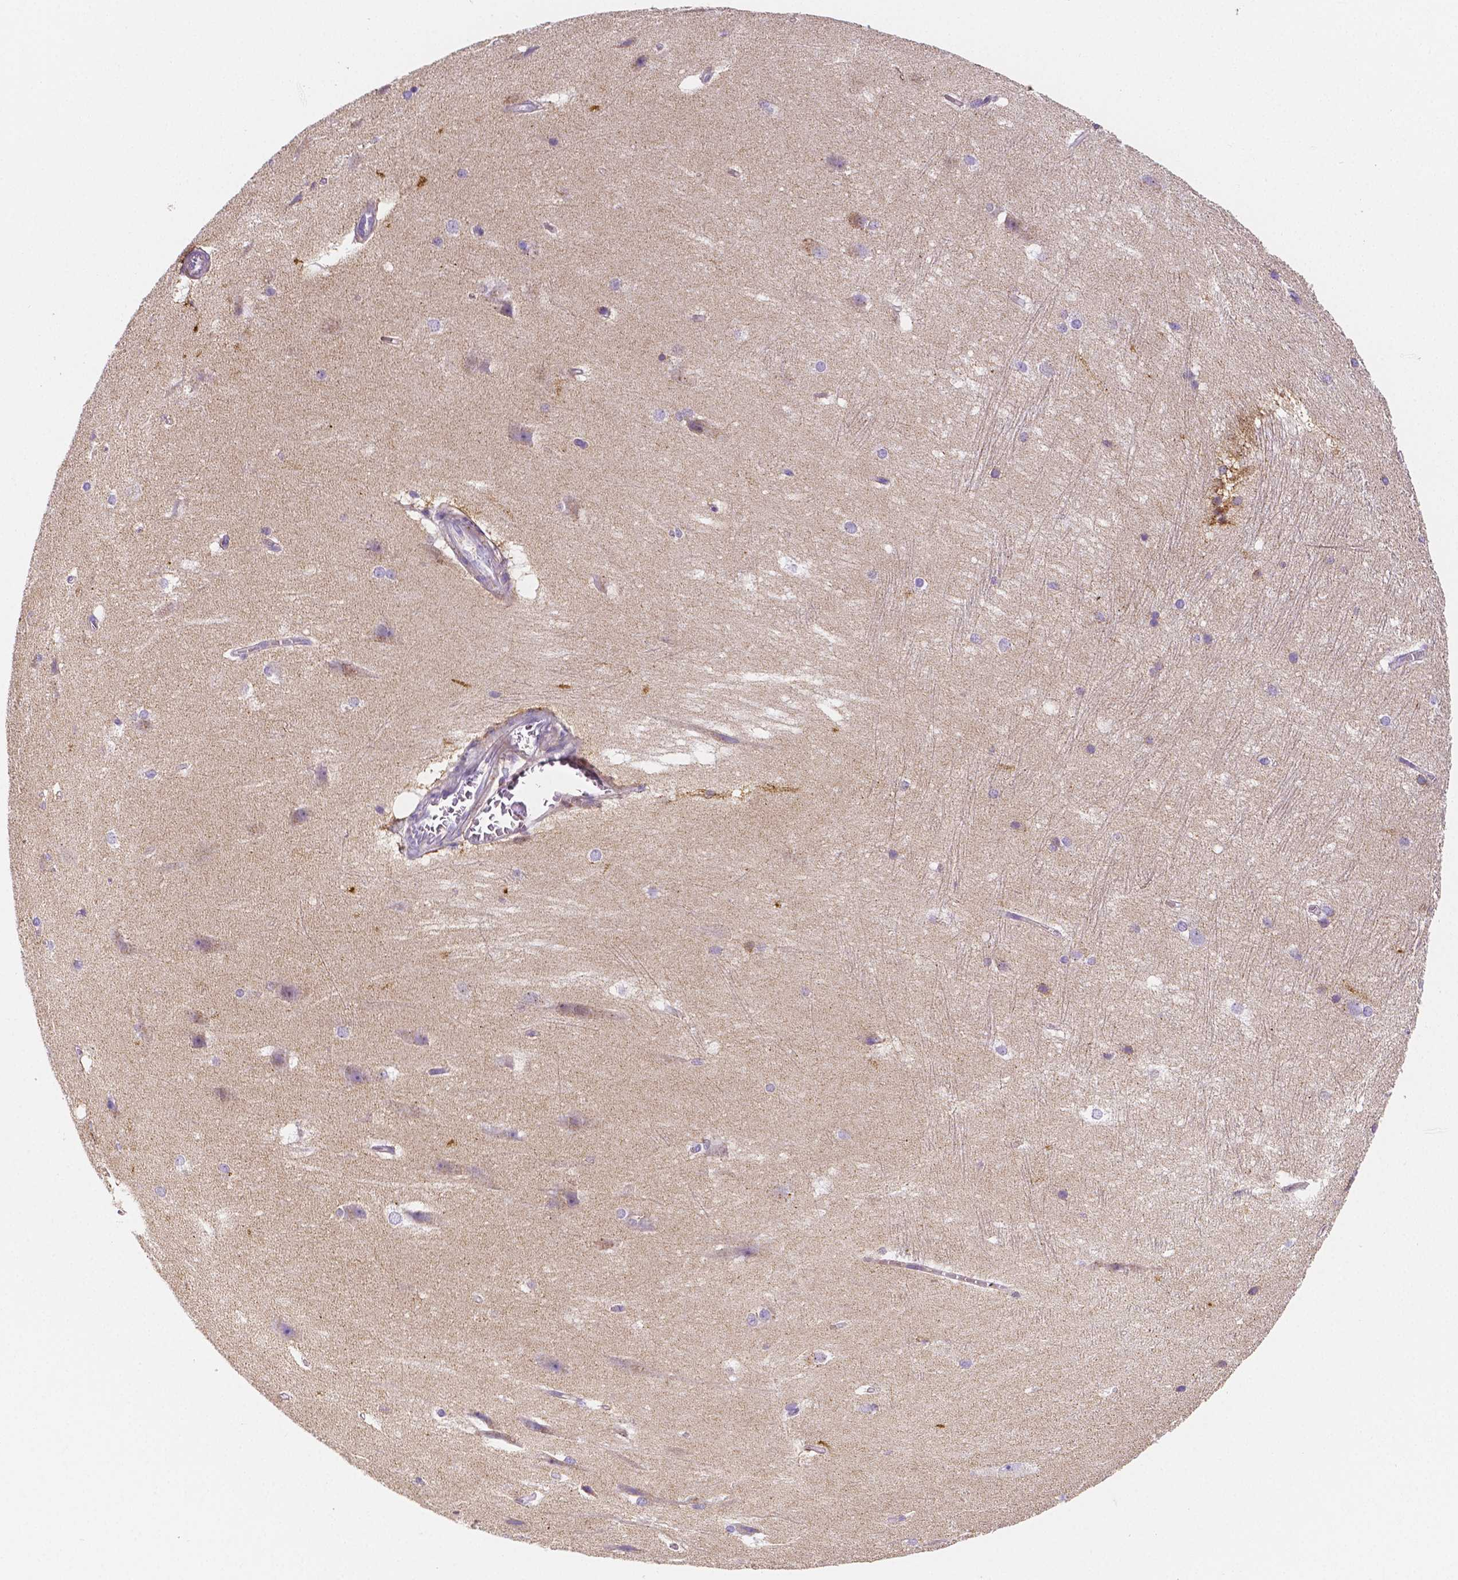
{"staining": {"intensity": "negative", "quantity": "none", "location": "none"}, "tissue": "hippocampus", "cell_type": "Glial cells", "image_type": "normal", "snomed": [{"axis": "morphology", "description": "Normal tissue, NOS"}, {"axis": "topography", "description": "Cerebral cortex"}, {"axis": "topography", "description": "Hippocampus"}], "caption": "The histopathology image displays no staining of glial cells in normal hippocampus. The staining is performed using DAB (3,3'-diaminobenzidine) brown chromogen with nuclei counter-stained in using hematoxylin.", "gene": "GABRD", "patient": {"sex": "female", "age": 19}}